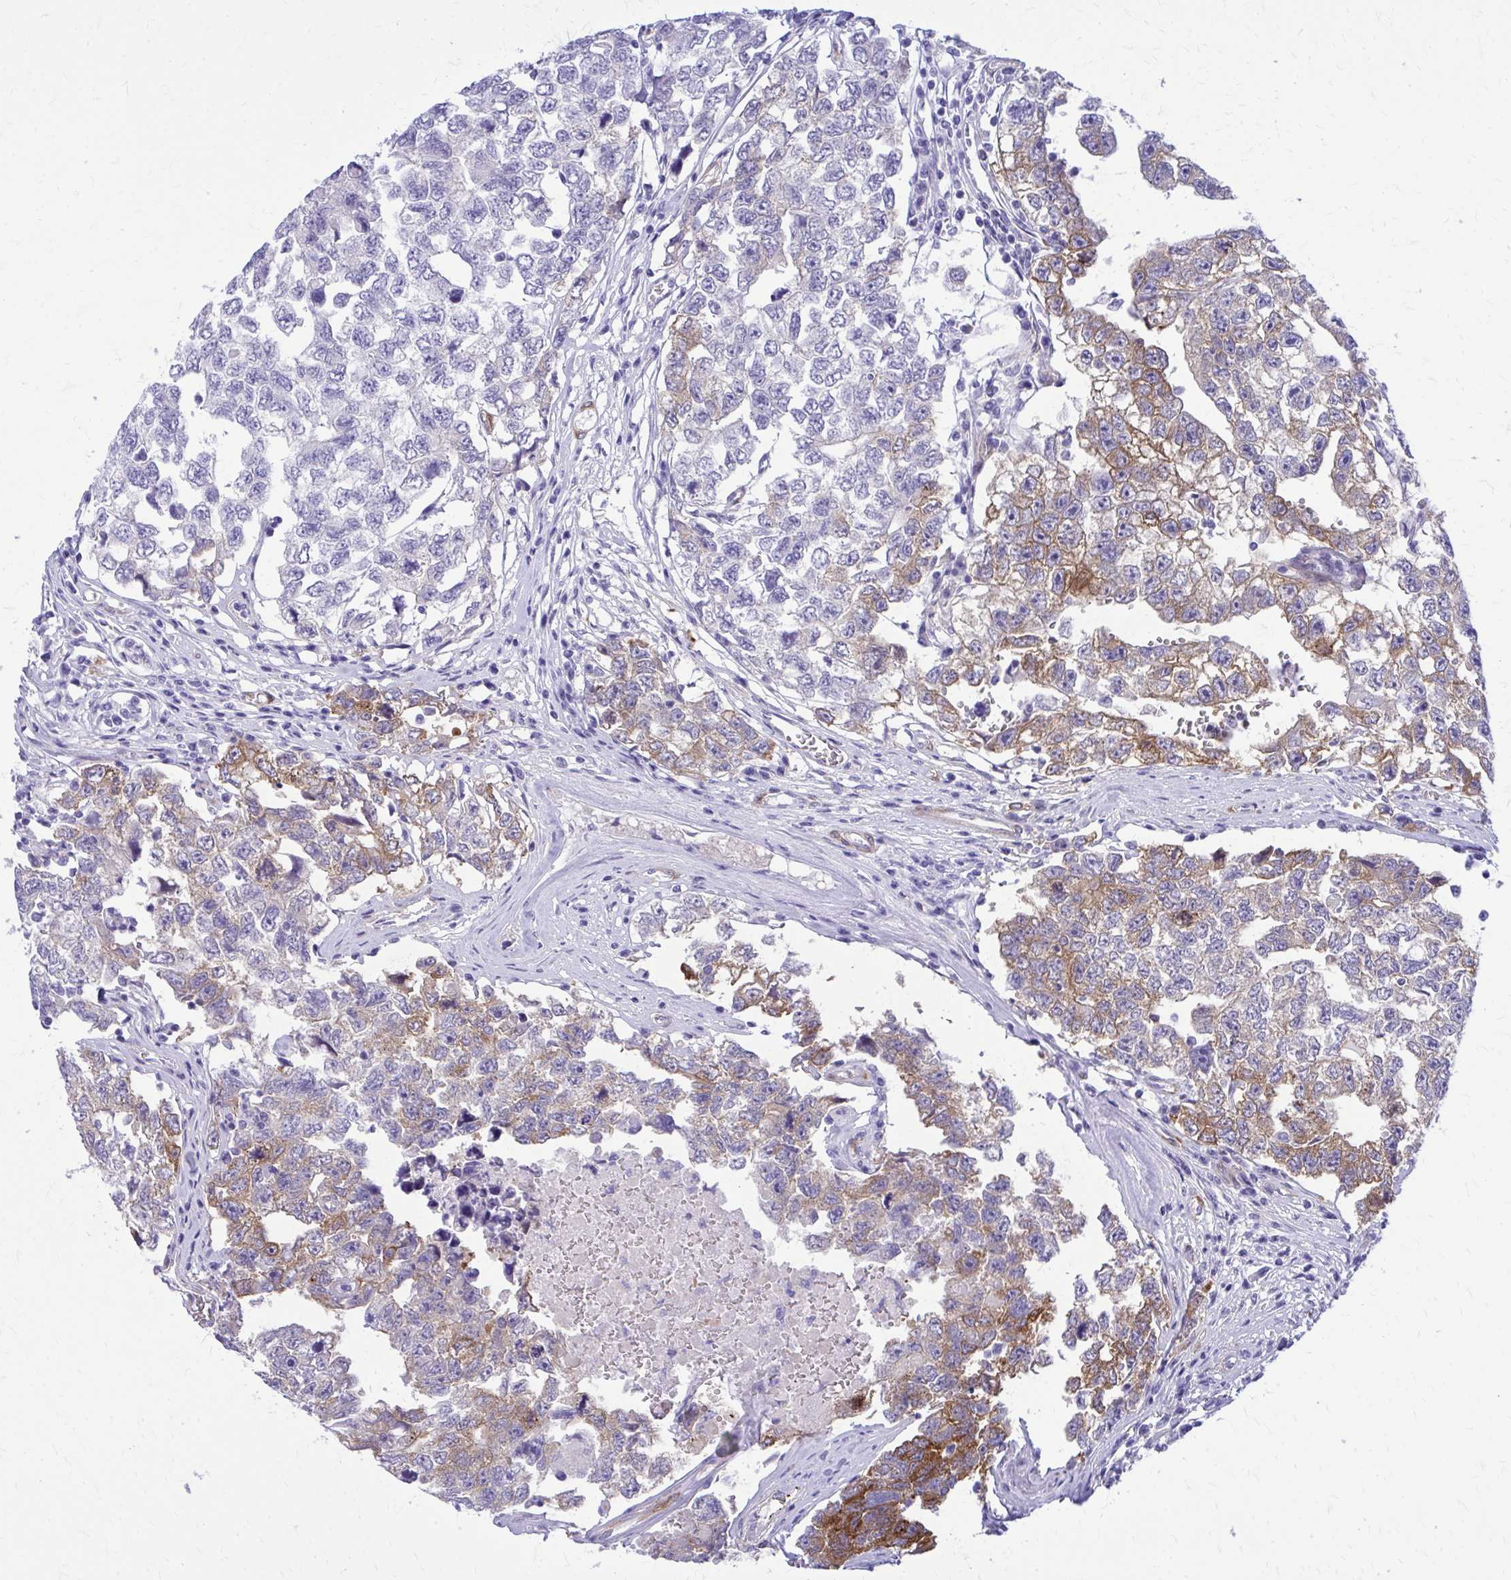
{"staining": {"intensity": "moderate", "quantity": "25%-75%", "location": "cytoplasmic/membranous"}, "tissue": "testis cancer", "cell_type": "Tumor cells", "image_type": "cancer", "snomed": [{"axis": "morphology", "description": "Carcinoma, Embryonal, NOS"}, {"axis": "topography", "description": "Testis"}], "caption": "The image shows immunohistochemical staining of testis cancer (embryonal carcinoma). There is moderate cytoplasmic/membranous staining is seen in about 25%-75% of tumor cells.", "gene": "EPB41L1", "patient": {"sex": "male", "age": 22}}